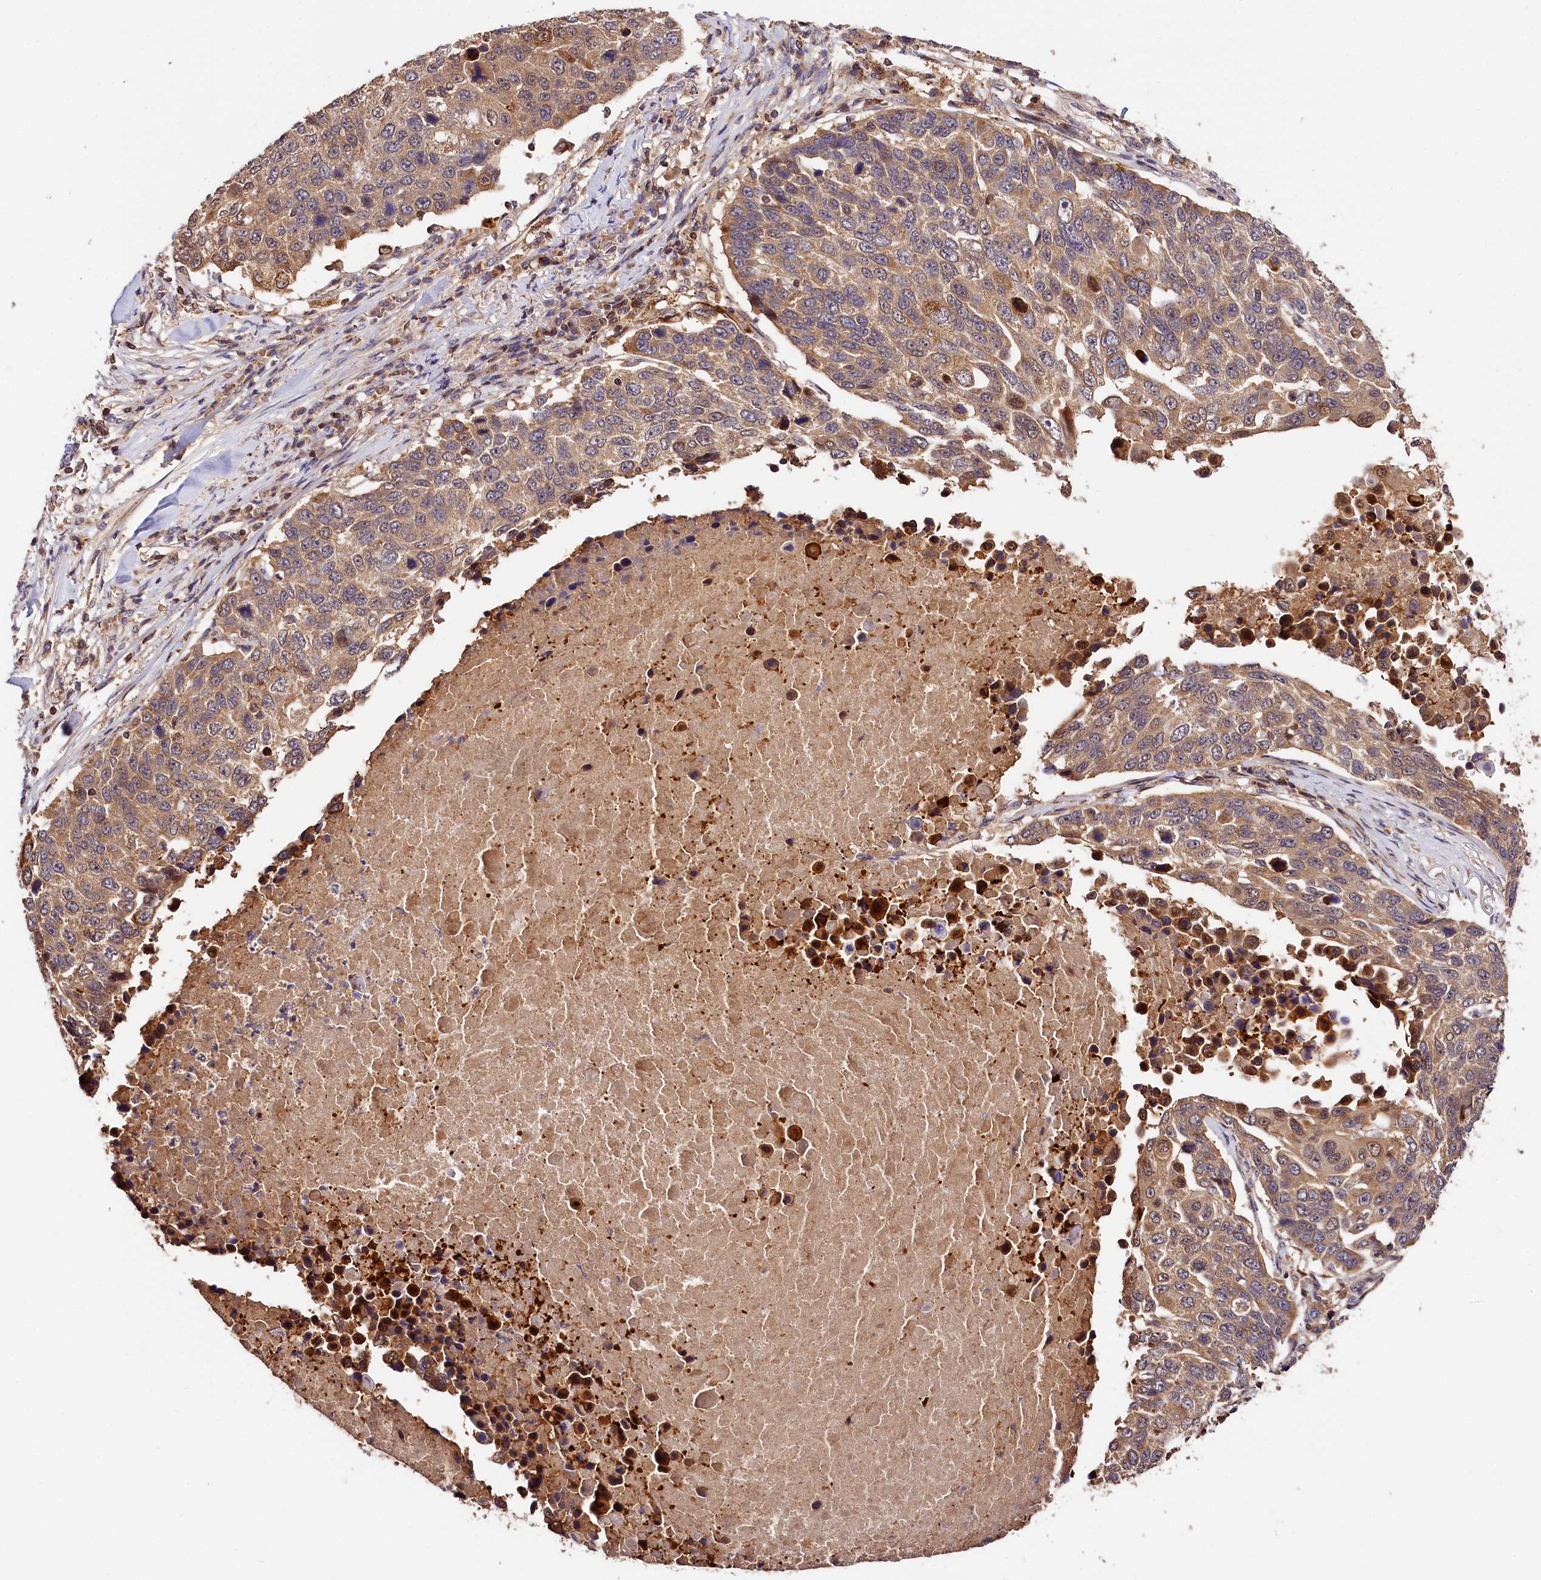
{"staining": {"intensity": "moderate", "quantity": ">75%", "location": "cytoplasmic/membranous,nuclear"}, "tissue": "lung cancer", "cell_type": "Tumor cells", "image_type": "cancer", "snomed": [{"axis": "morphology", "description": "Squamous cell carcinoma, NOS"}, {"axis": "topography", "description": "Lung"}], "caption": "A photomicrograph showing moderate cytoplasmic/membranous and nuclear staining in approximately >75% of tumor cells in lung cancer (squamous cell carcinoma), as visualized by brown immunohistochemical staining.", "gene": "KPTN", "patient": {"sex": "male", "age": 66}}